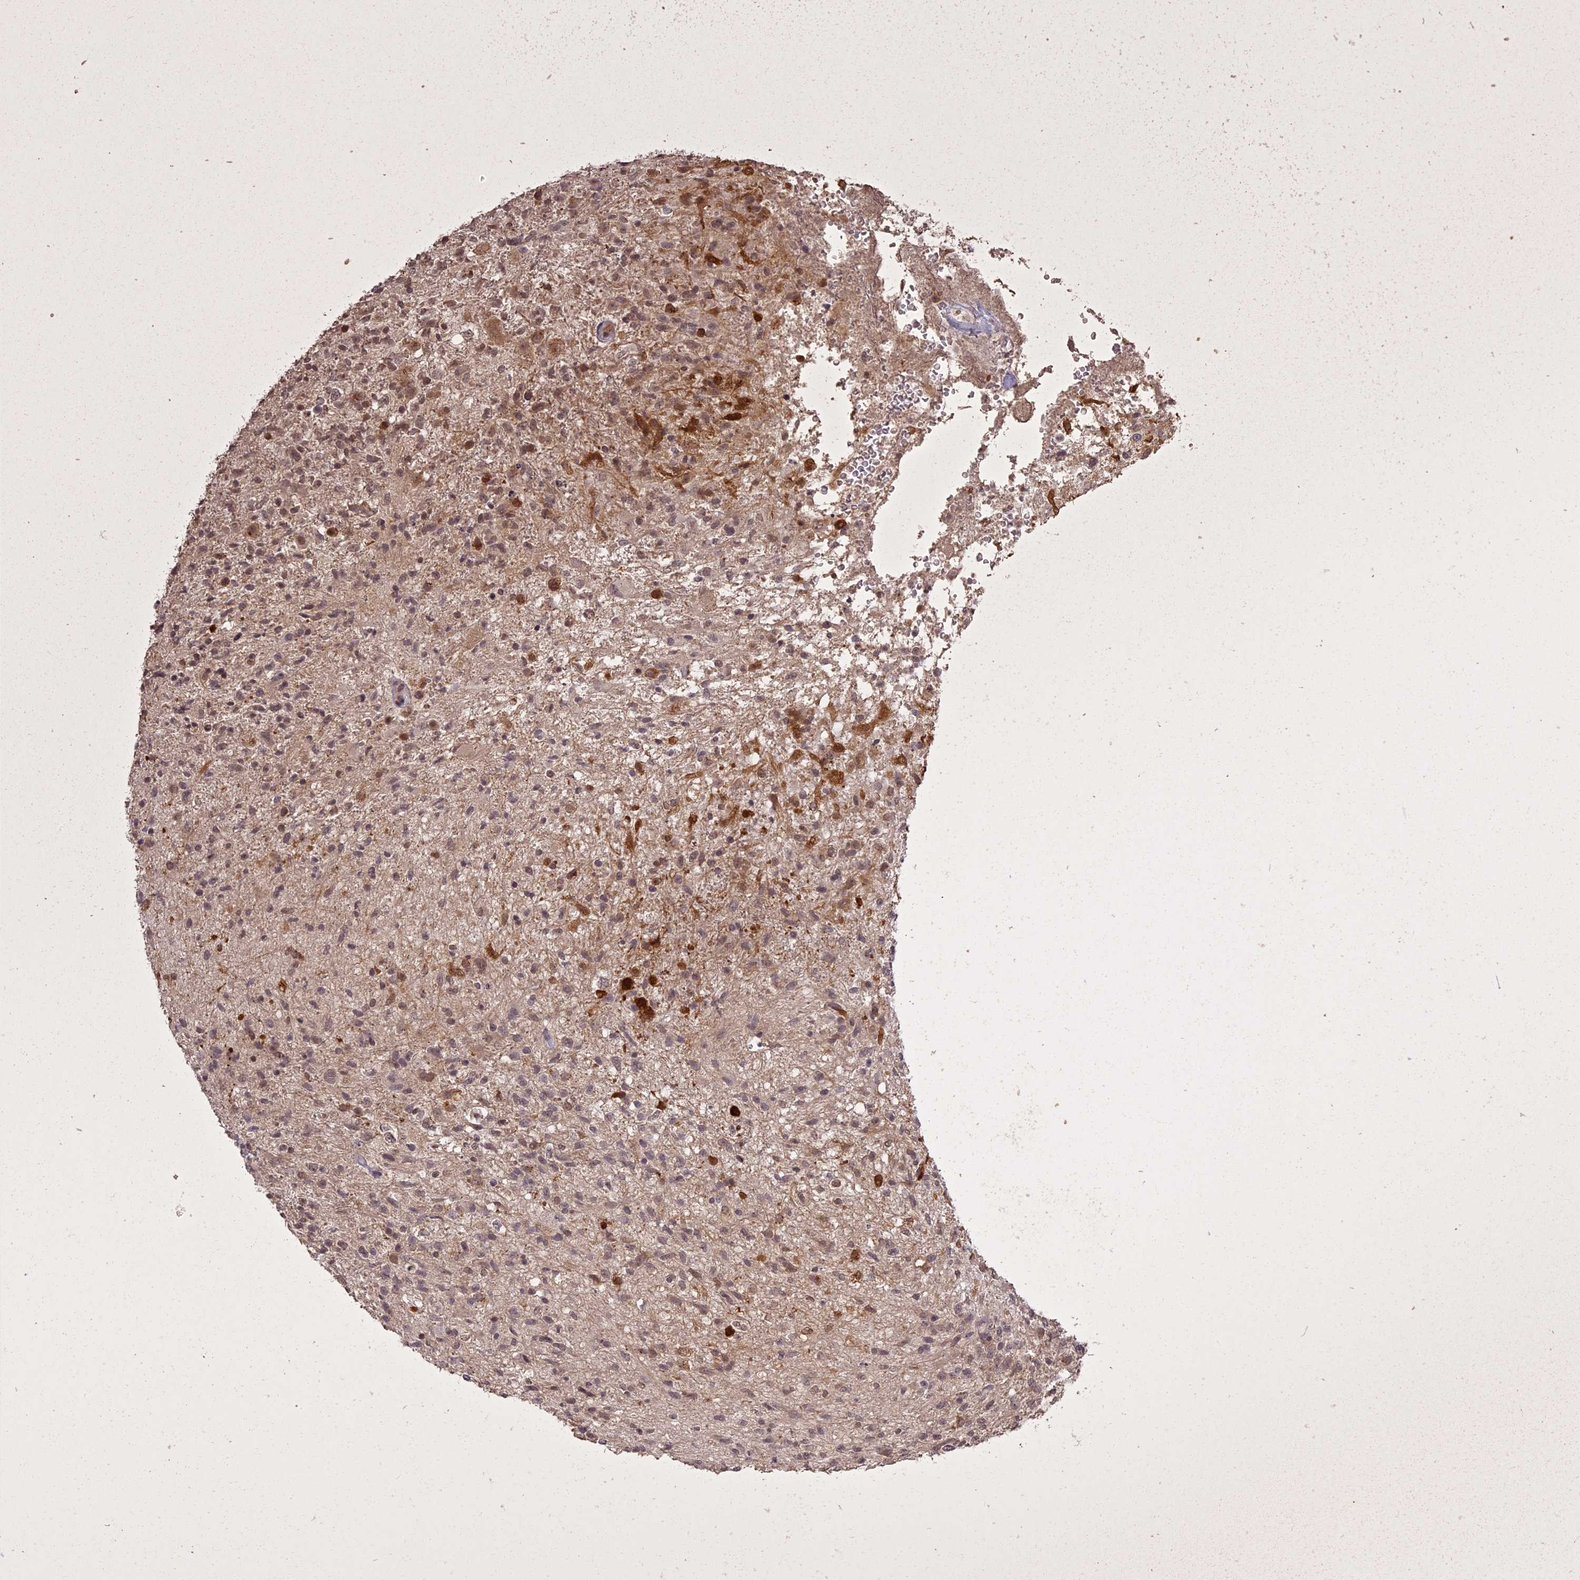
{"staining": {"intensity": "moderate", "quantity": "<25%", "location": "nuclear"}, "tissue": "glioma", "cell_type": "Tumor cells", "image_type": "cancer", "snomed": [{"axis": "morphology", "description": "Glioma, malignant, High grade"}, {"axis": "topography", "description": "Brain"}], "caption": "About <25% of tumor cells in glioma exhibit moderate nuclear protein positivity as visualized by brown immunohistochemical staining.", "gene": "ING5", "patient": {"sex": "male", "age": 56}}